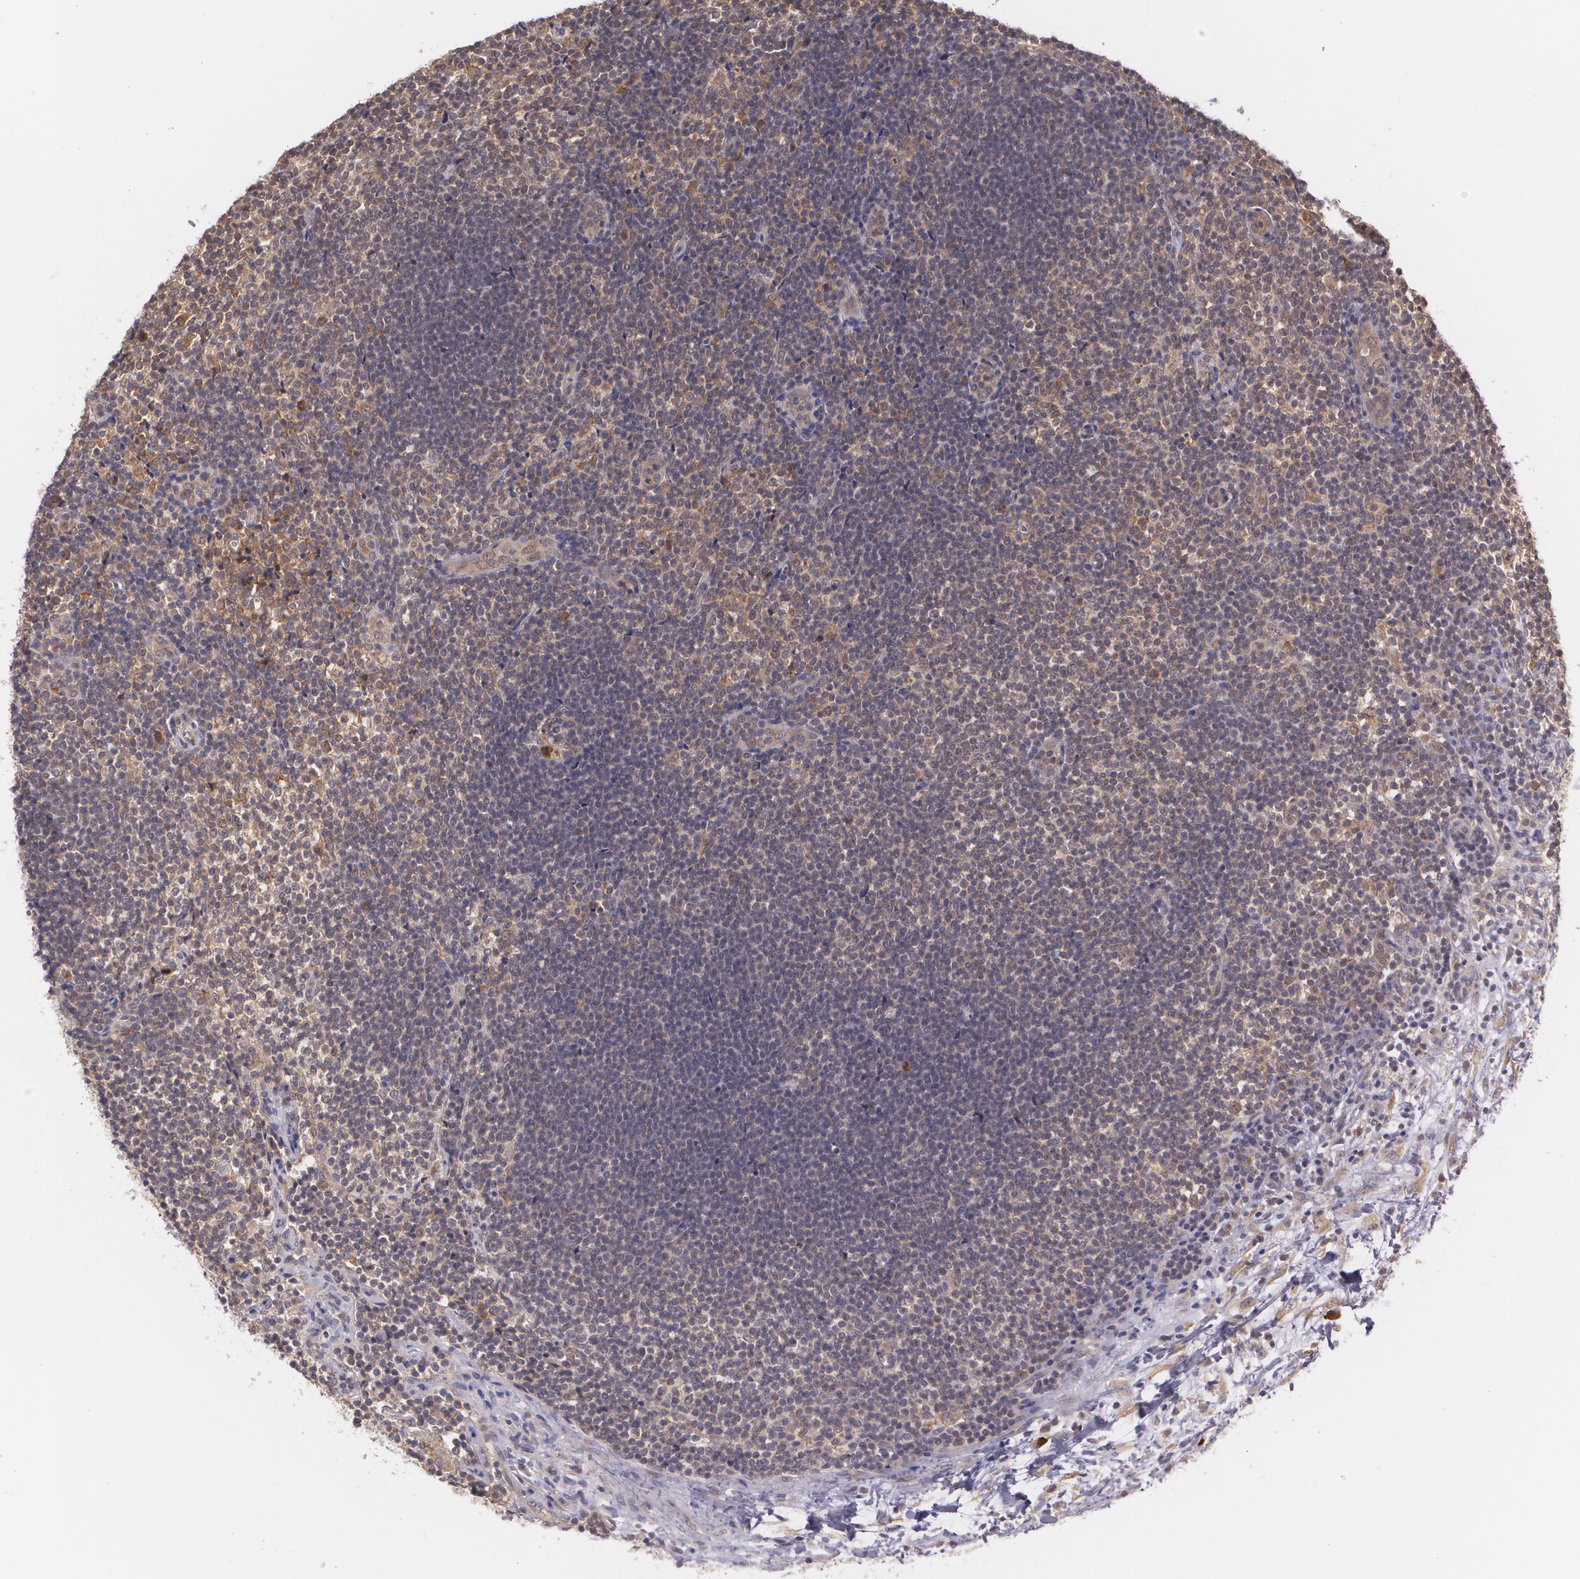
{"staining": {"intensity": "moderate", "quantity": "<25%", "location": "cytoplasmic/membranous"}, "tissue": "lymphoma", "cell_type": "Tumor cells", "image_type": "cancer", "snomed": [{"axis": "morphology", "description": "Malignant lymphoma, non-Hodgkin's type, Low grade"}, {"axis": "topography", "description": "Lymph node"}], "caption": "A brown stain highlights moderate cytoplasmic/membranous positivity of a protein in low-grade malignant lymphoma, non-Hodgkin's type tumor cells.", "gene": "CCL17", "patient": {"sex": "female", "age": 76}}